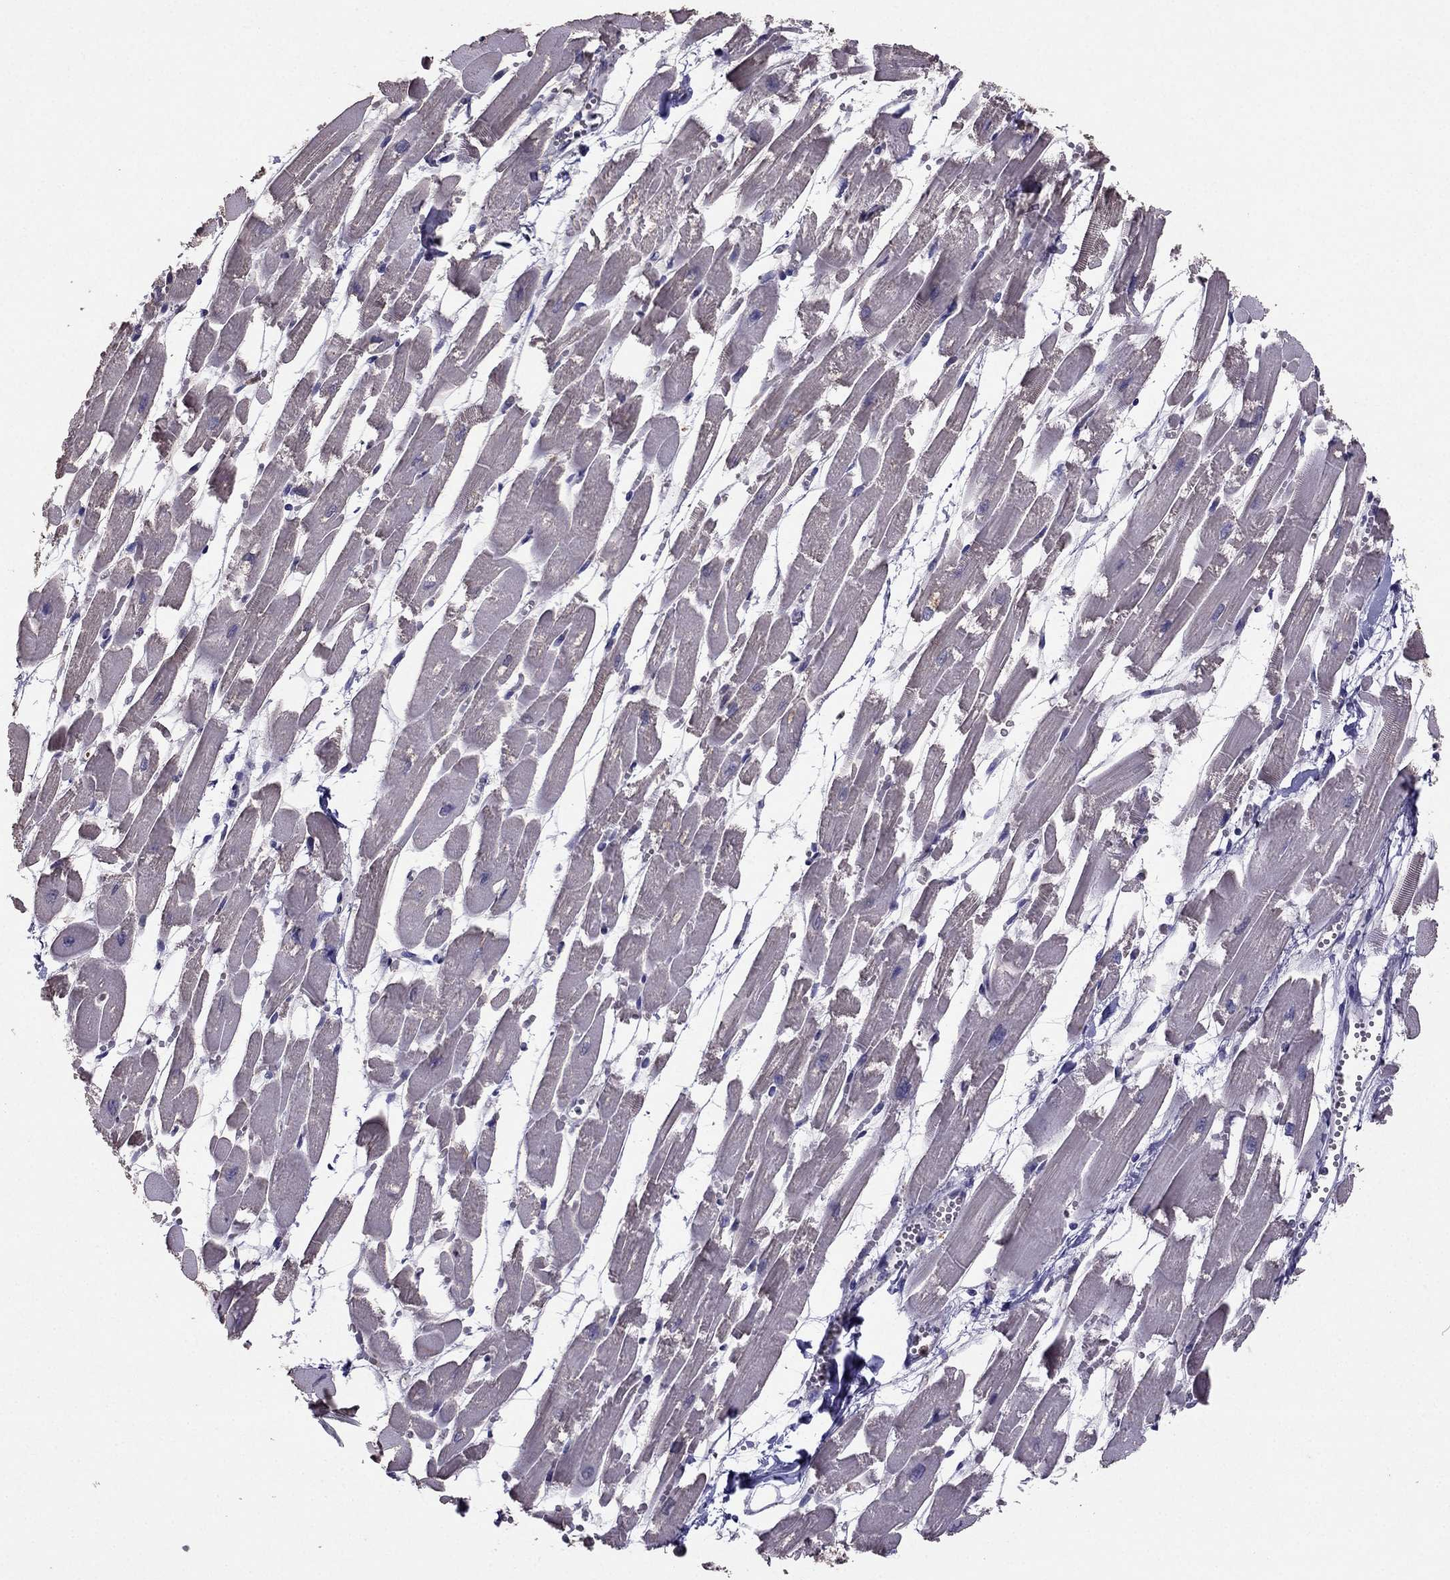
{"staining": {"intensity": "negative", "quantity": "none", "location": "none"}, "tissue": "heart muscle", "cell_type": "Cardiomyocytes", "image_type": "normal", "snomed": [{"axis": "morphology", "description": "Normal tissue, NOS"}, {"axis": "topography", "description": "Heart"}], "caption": "High magnification brightfield microscopy of benign heart muscle stained with DAB (3,3'-diaminobenzidine) (brown) and counterstained with hematoxylin (blue): cardiomyocytes show no significant expression.", "gene": "RFLNB", "patient": {"sex": "female", "age": 52}}